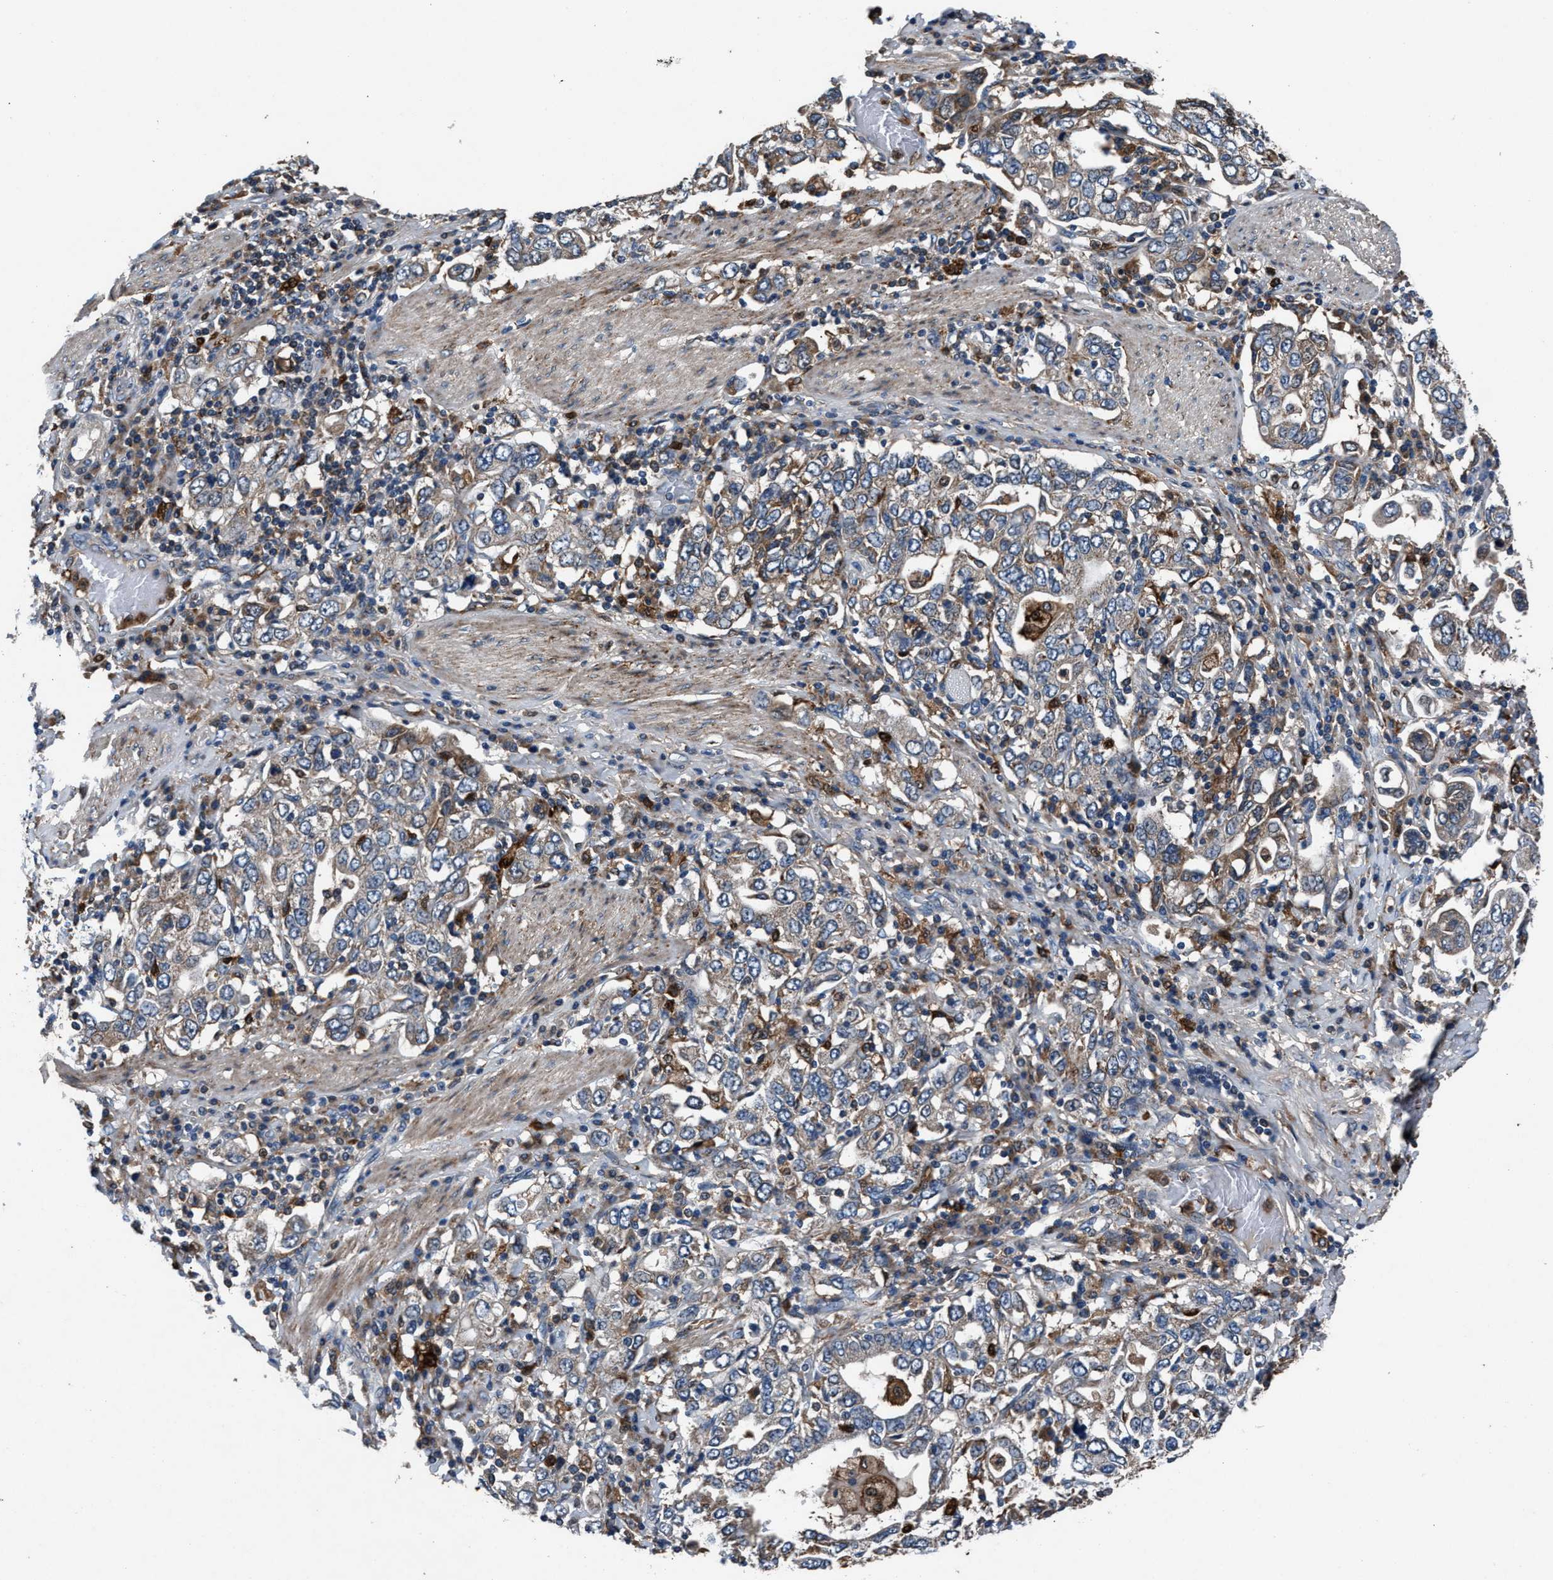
{"staining": {"intensity": "weak", "quantity": "25%-75%", "location": "cytoplasmic/membranous"}, "tissue": "stomach cancer", "cell_type": "Tumor cells", "image_type": "cancer", "snomed": [{"axis": "morphology", "description": "Adenocarcinoma, NOS"}, {"axis": "topography", "description": "Stomach, upper"}], "caption": "Stomach adenocarcinoma stained for a protein shows weak cytoplasmic/membranous positivity in tumor cells.", "gene": "FAM221A", "patient": {"sex": "male", "age": 62}}